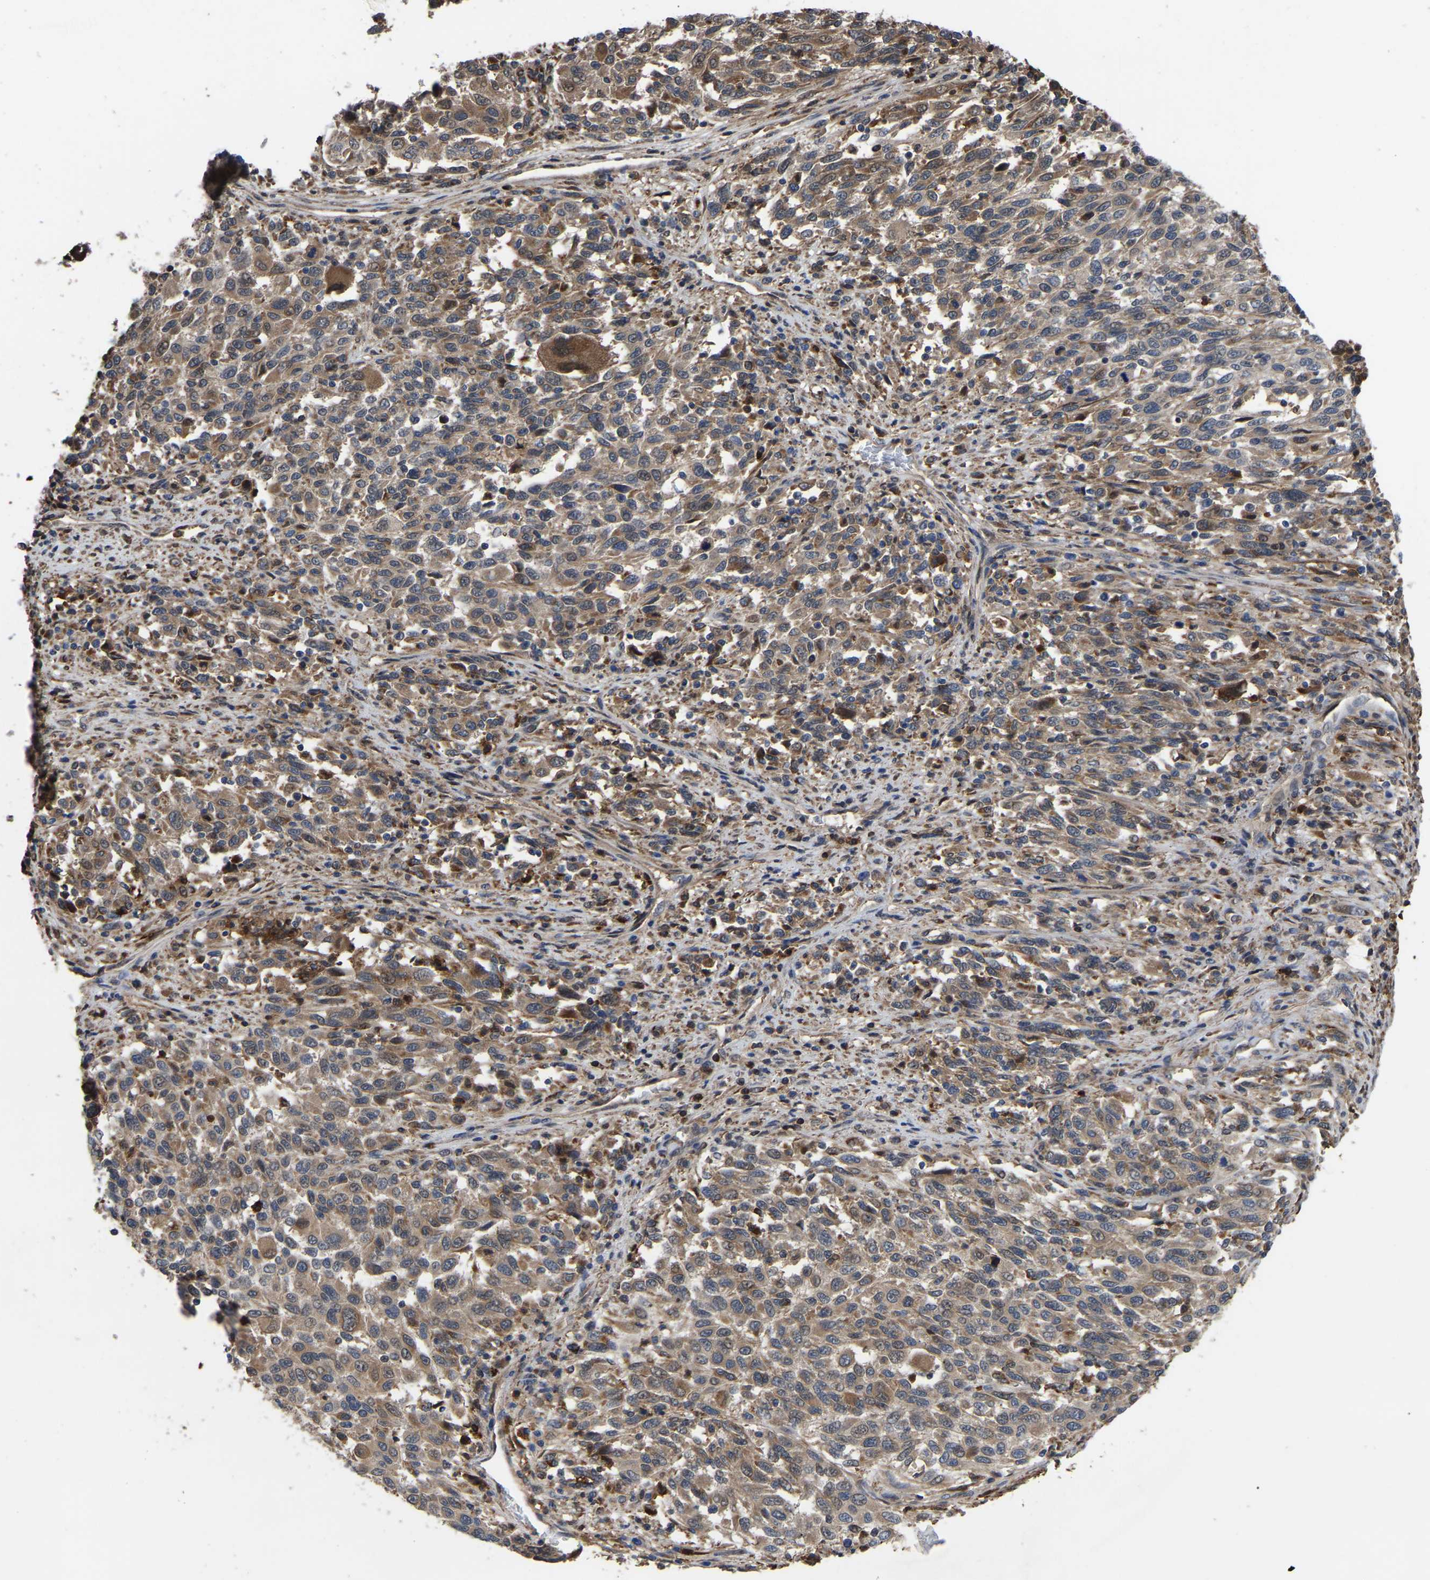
{"staining": {"intensity": "weak", "quantity": "25%-75%", "location": "cytoplasmic/membranous"}, "tissue": "melanoma", "cell_type": "Tumor cells", "image_type": "cancer", "snomed": [{"axis": "morphology", "description": "Malignant melanoma, Metastatic site"}, {"axis": "topography", "description": "Lymph node"}], "caption": "Human melanoma stained with a protein marker displays weak staining in tumor cells.", "gene": "CIT", "patient": {"sex": "male", "age": 61}}